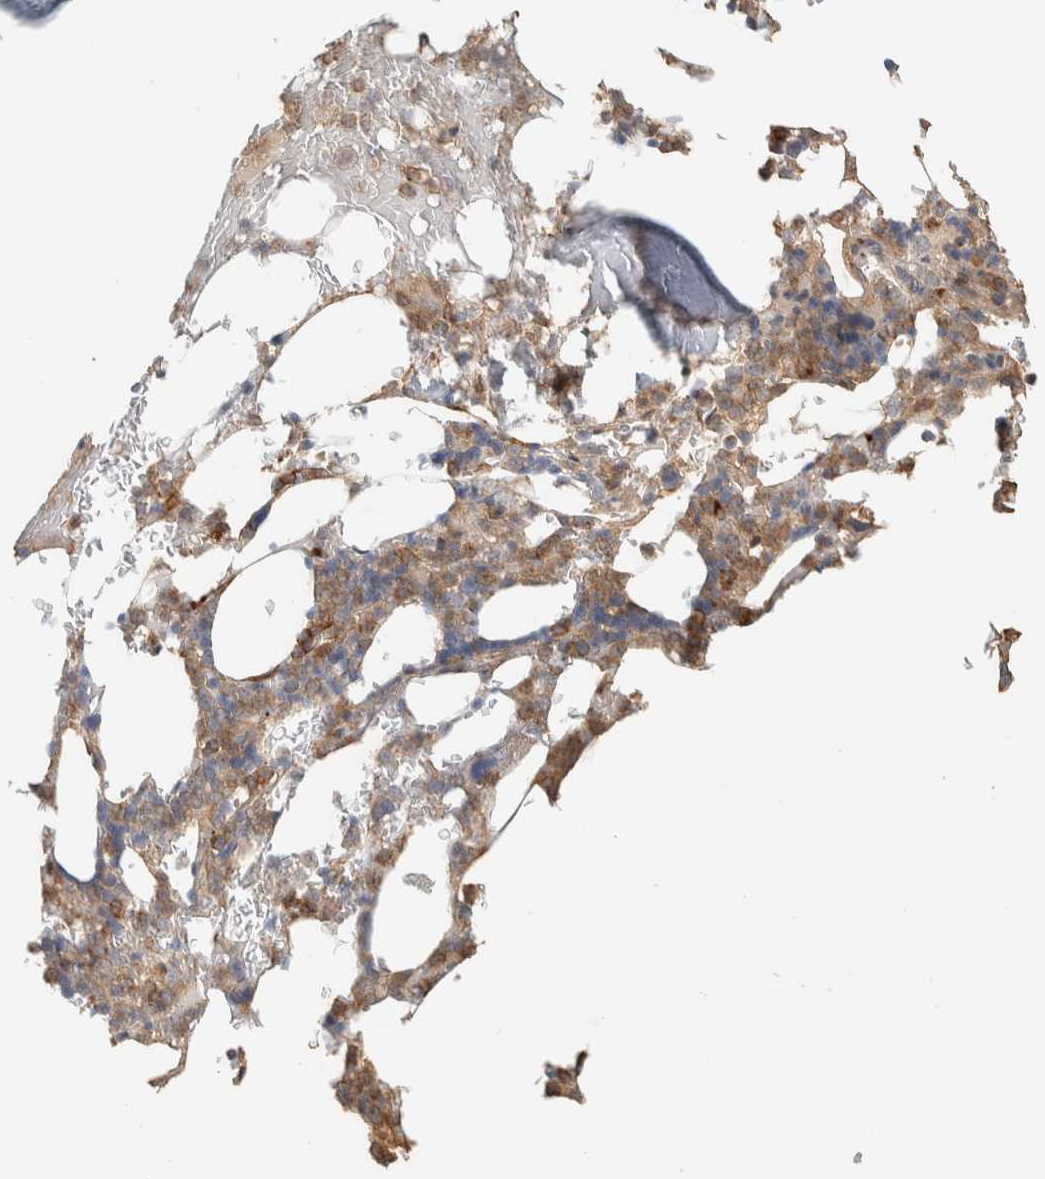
{"staining": {"intensity": "moderate", "quantity": ">75%", "location": "cytoplasmic/membranous"}, "tissue": "bone marrow", "cell_type": "Hematopoietic cells", "image_type": "normal", "snomed": [{"axis": "morphology", "description": "Normal tissue, NOS"}, {"axis": "topography", "description": "Bone marrow"}], "caption": "Unremarkable bone marrow was stained to show a protein in brown. There is medium levels of moderate cytoplasmic/membranous staining in about >75% of hematopoietic cells. (Brightfield microscopy of DAB IHC at high magnification).", "gene": "RAB11FIP1", "patient": {"sex": "female", "age": 81}}